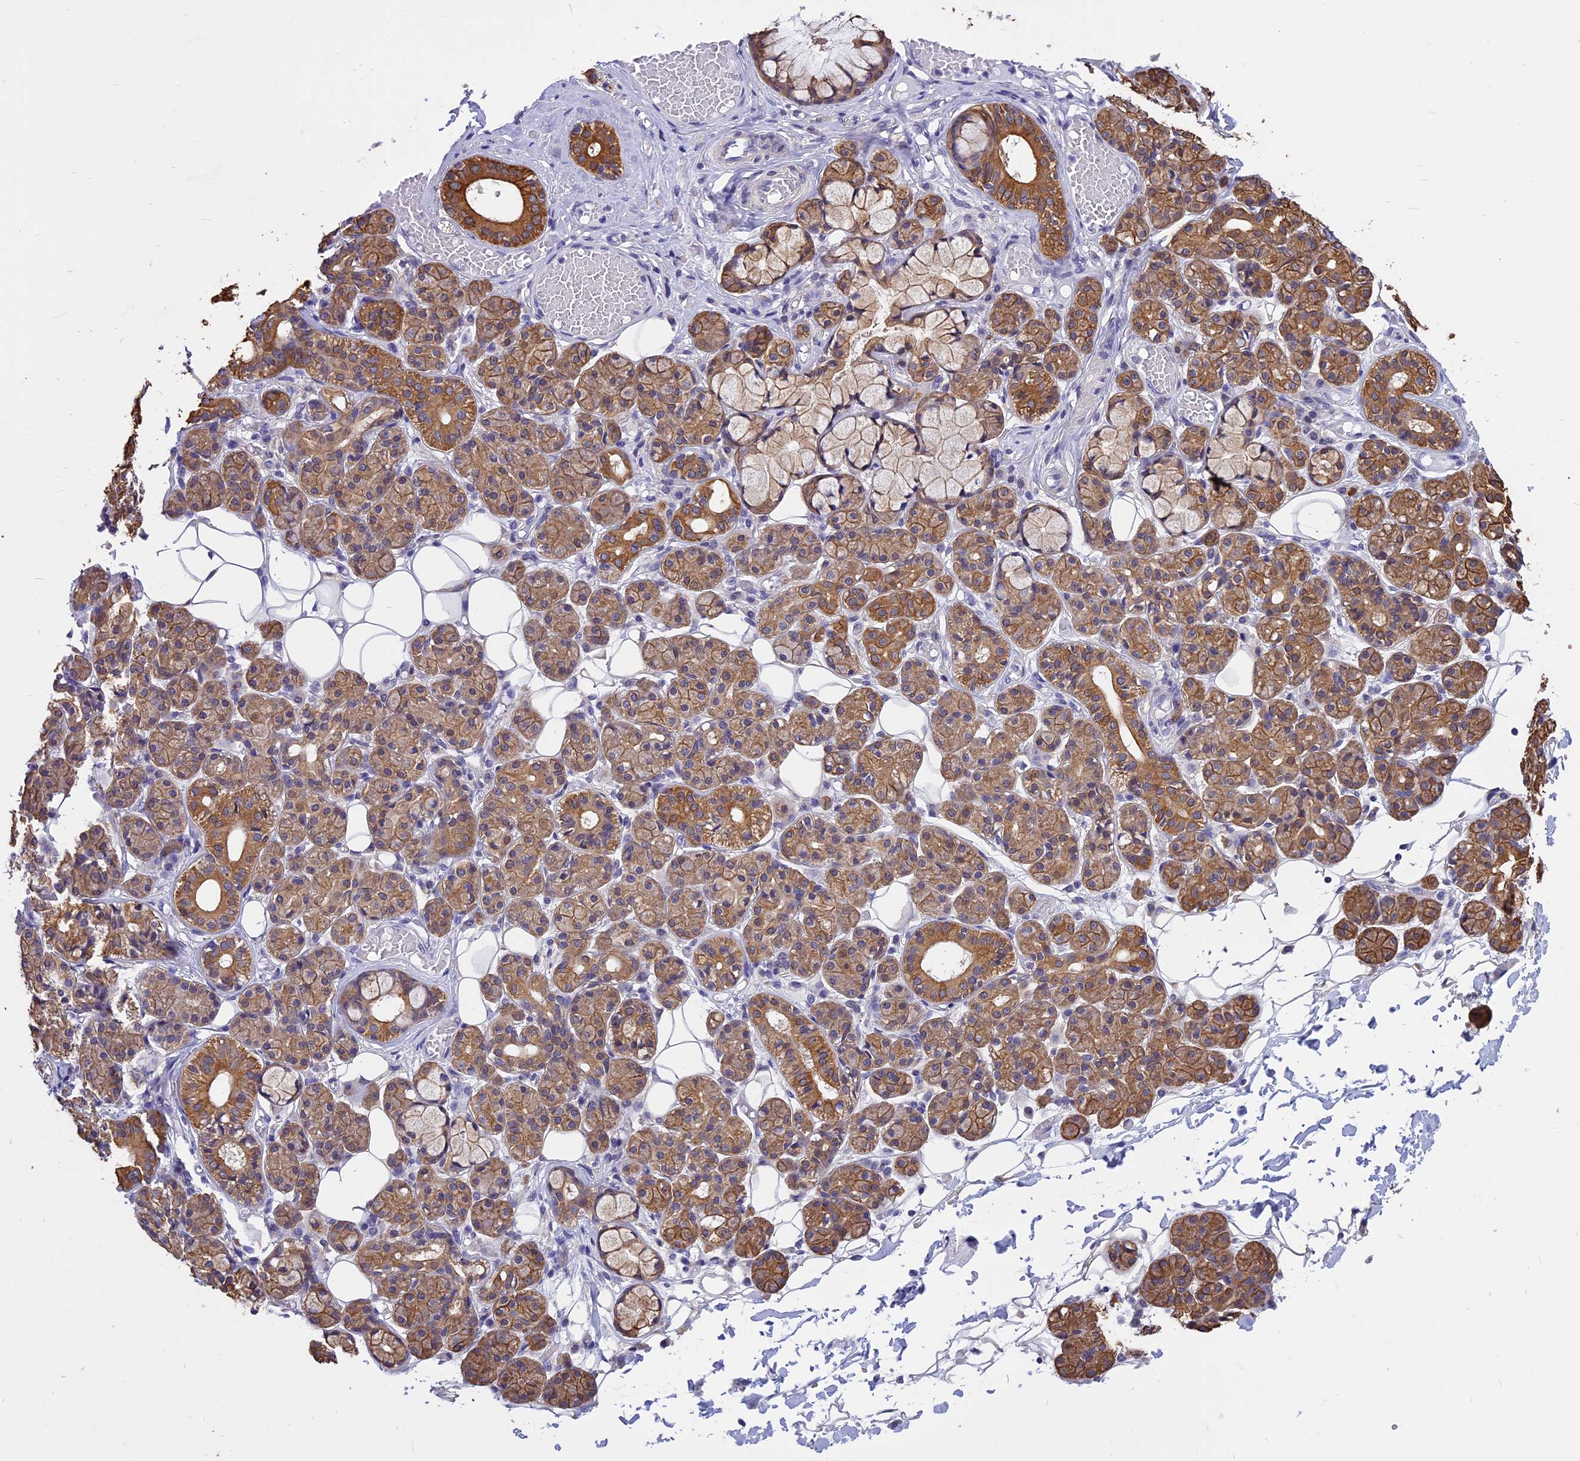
{"staining": {"intensity": "strong", "quantity": ">75%", "location": "cytoplasmic/membranous"}, "tissue": "salivary gland", "cell_type": "Glandular cells", "image_type": "normal", "snomed": [{"axis": "morphology", "description": "Normal tissue, NOS"}, {"axis": "topography", "description": "Salivary gland"}], "caption": "DAB immunohistochemical staining of unremarkable human salivary gland shows strong cytoplasmic/membranous protein positivity in about >75% of glandular cells. (DAB = brown stain, brightfield microscopy at high magnification).", "gene": "STUB1", "patient": {"sex": "male", "age": 63}}